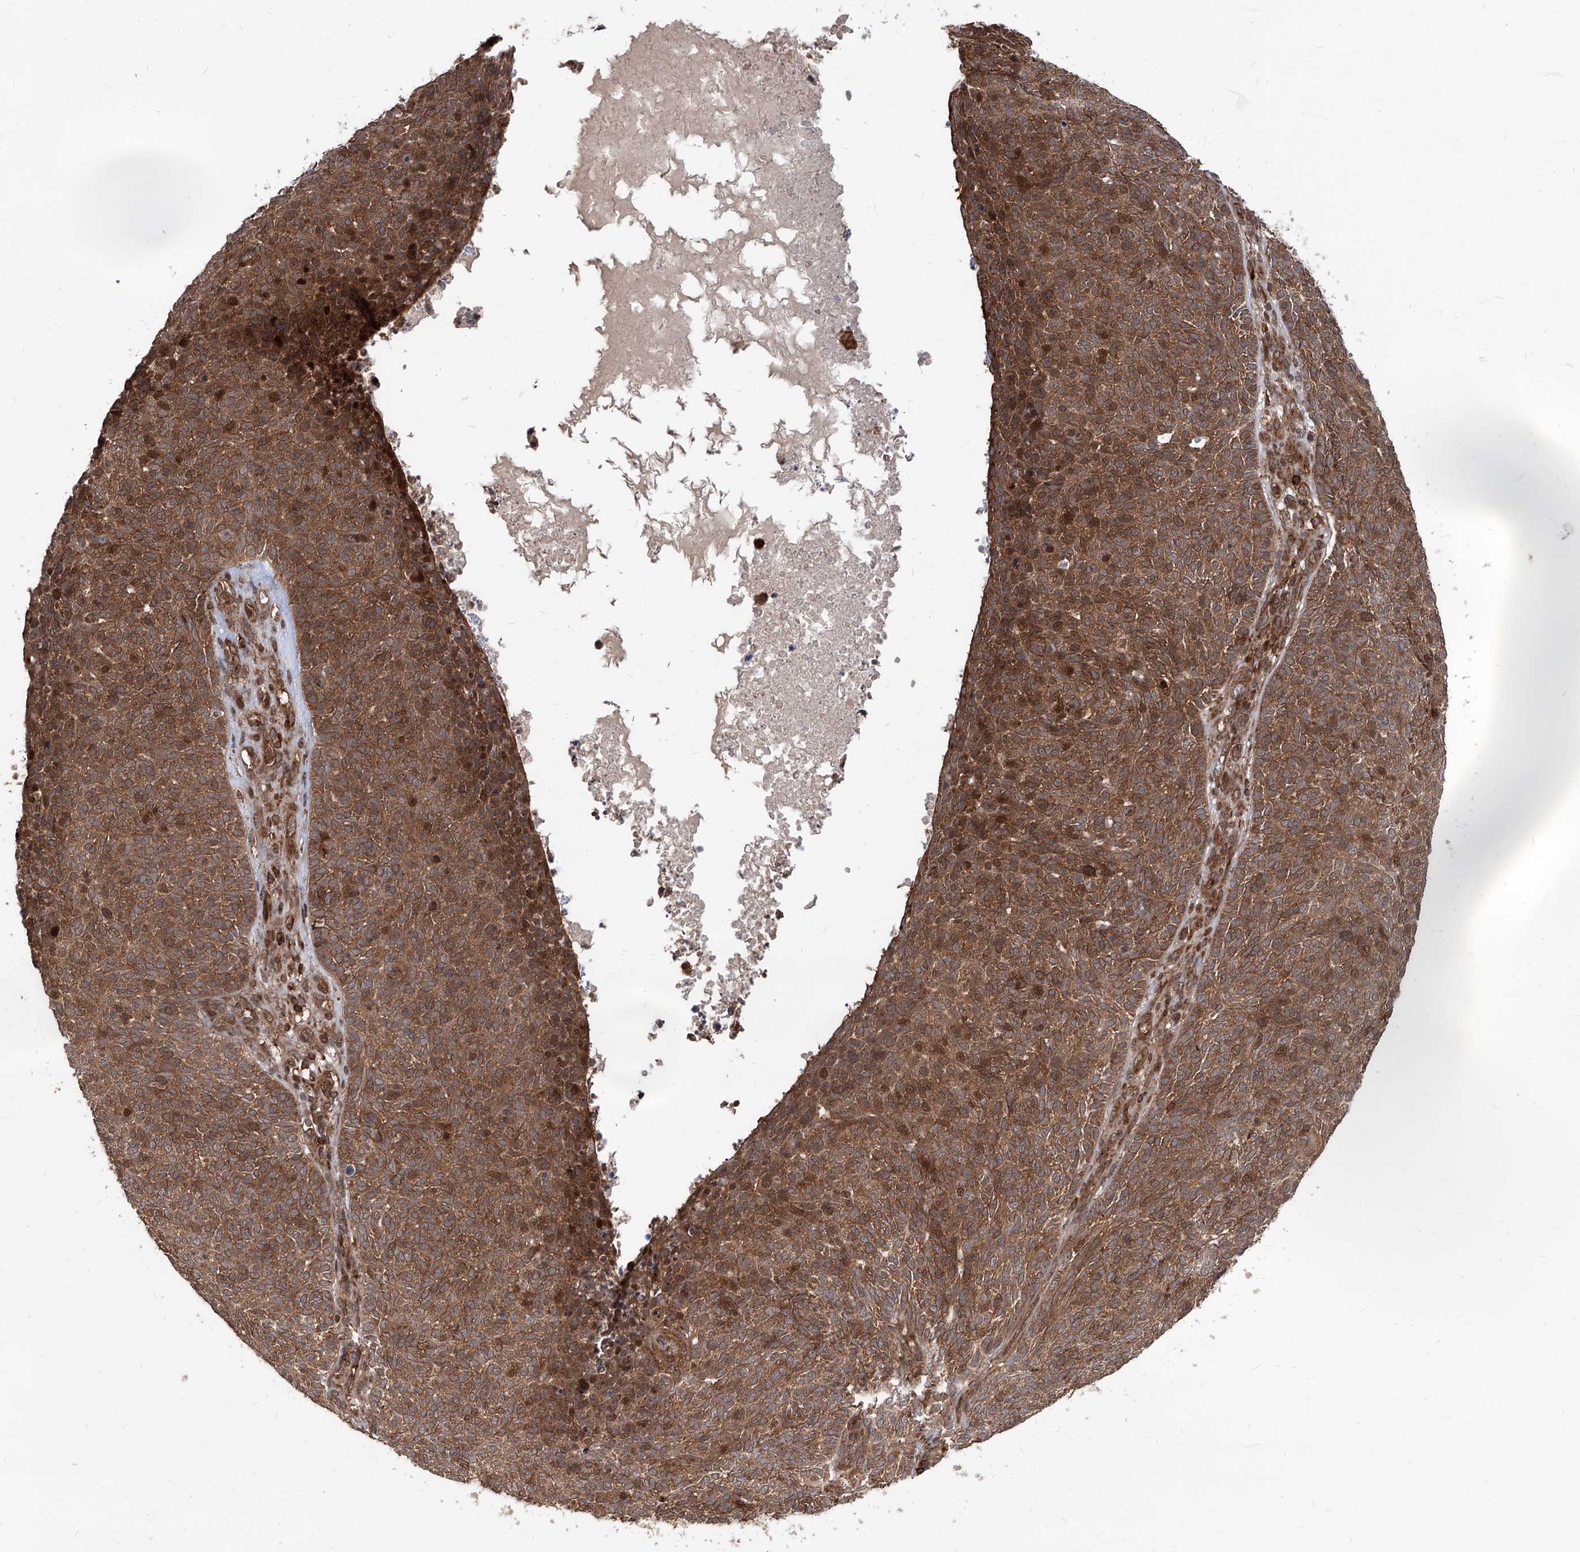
{"staining": {"intensity": "strong", "quantity": ">75%", "location": "cytoplasmic/membranous,nuclear"}, "tissue": "skin cancer", "cell_type": "Tumor cells", "image_type": "cancer", "snomed": [{"axis": "morphology", "description": "Squamous cell carcinoma, NOS"}, {"axis": "topography", "description": "Skin"}], "caption": "Strong cytoplasmic/membranous and nuclear protein staining is present in about >75% of tumor cells in skin squamous cell carcinoma. The protein is stained brown, and the nuclei are stained in blue (DAB (3,3'-diaminobenzidine) IHC with brightfield microscopy, high magnification).", "gene": "MAGED2", "patient": {"sex": "female", "age": 90}}